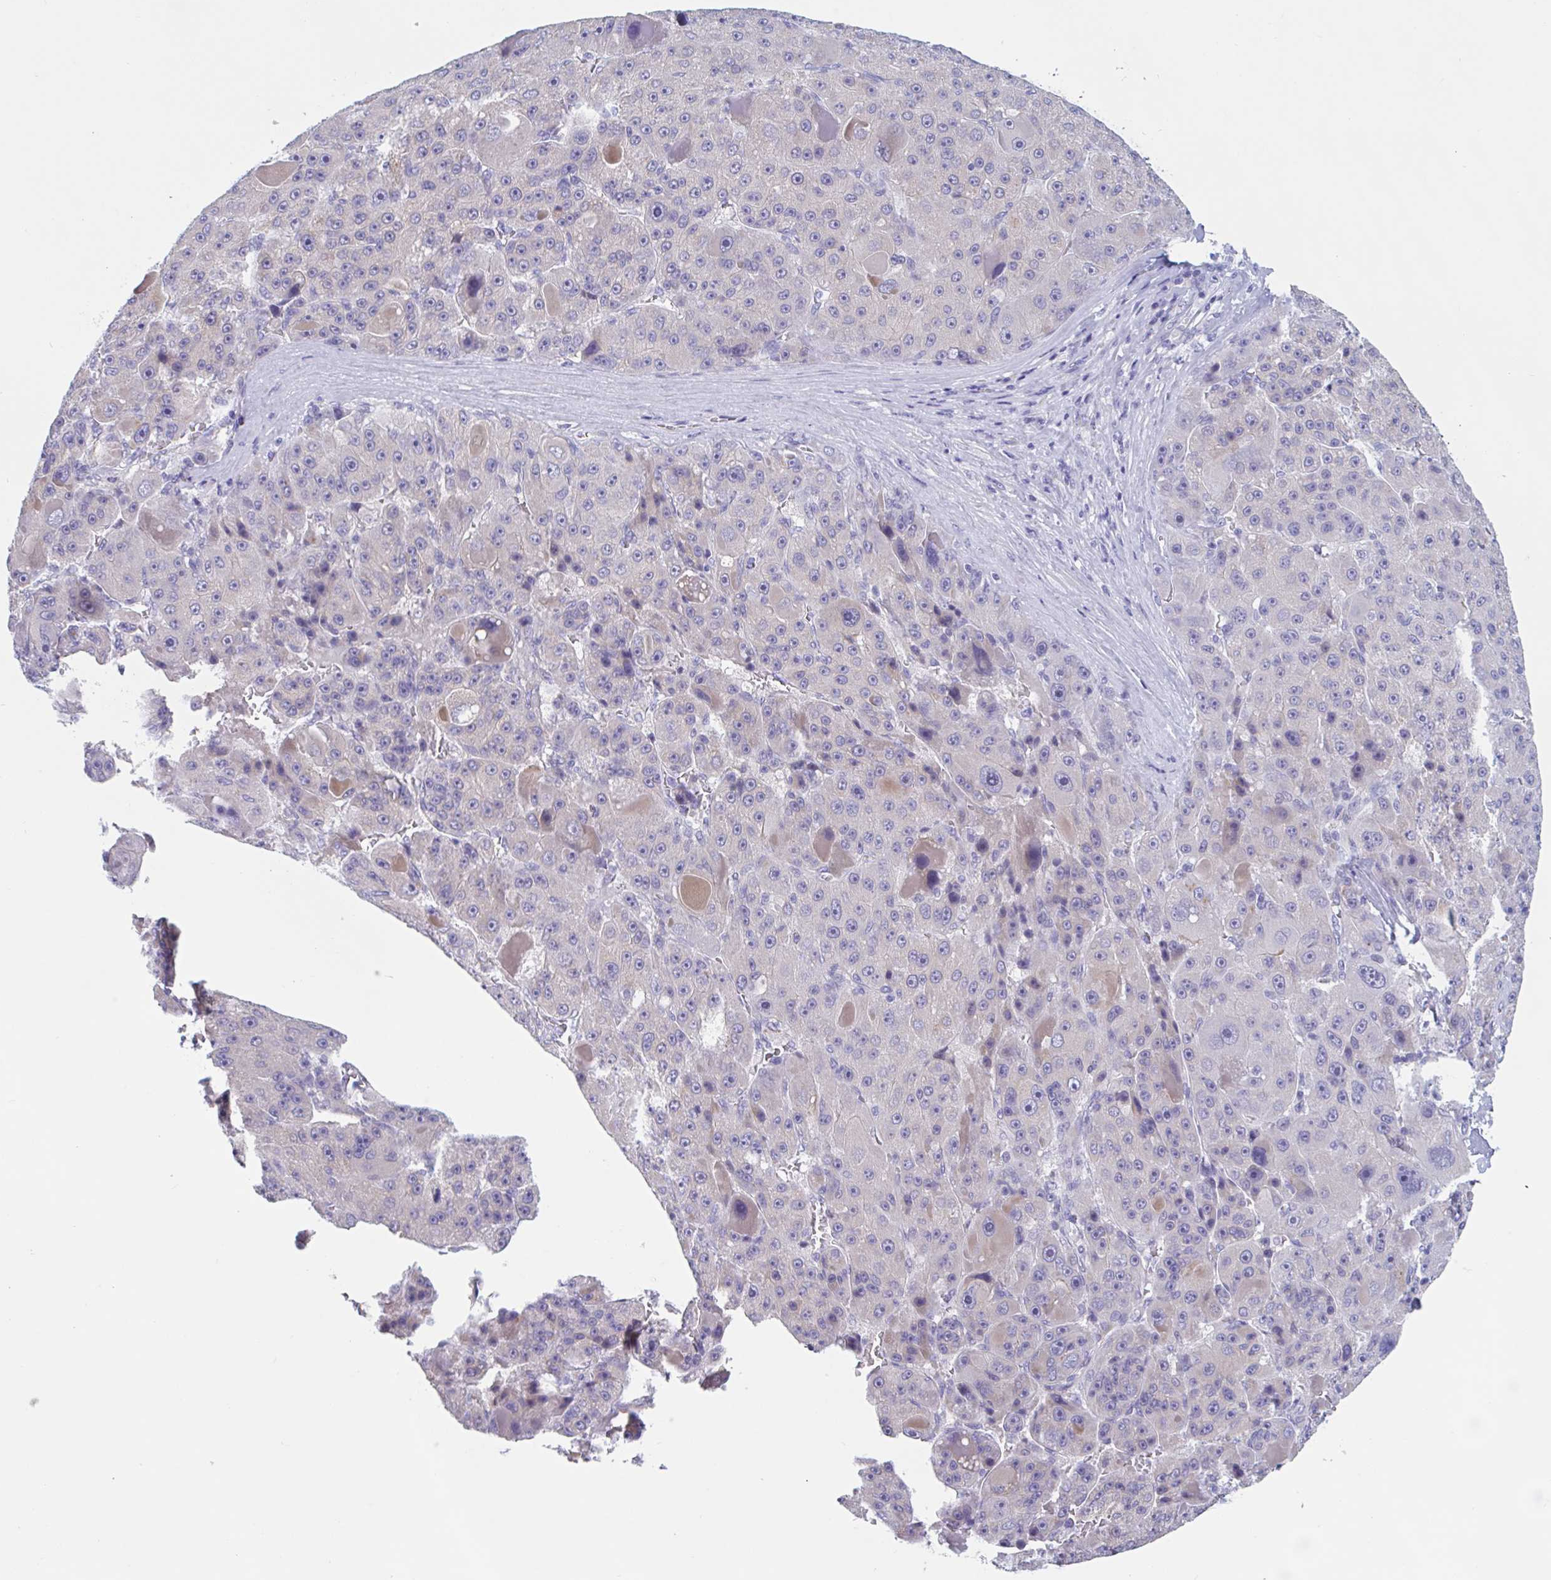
{"staining": {"intensity": "negative", "quantity": "none", "location": "none"}, "tissue": "liver cancer", "cell_type": "Tumor cells", "image_type": "cancer", "snomed": [{"axis": "morphology", "description": "Carcinoma, Hepatocellular, NOS"}, {"axis": "topography", "description": "Liver"}], "caption": "An image of human hepatocellular carcinoma (liver) is negative for staining in tumor cells.", "gene": "UNKL", "patient": {"sex": "male", "age": 76}}